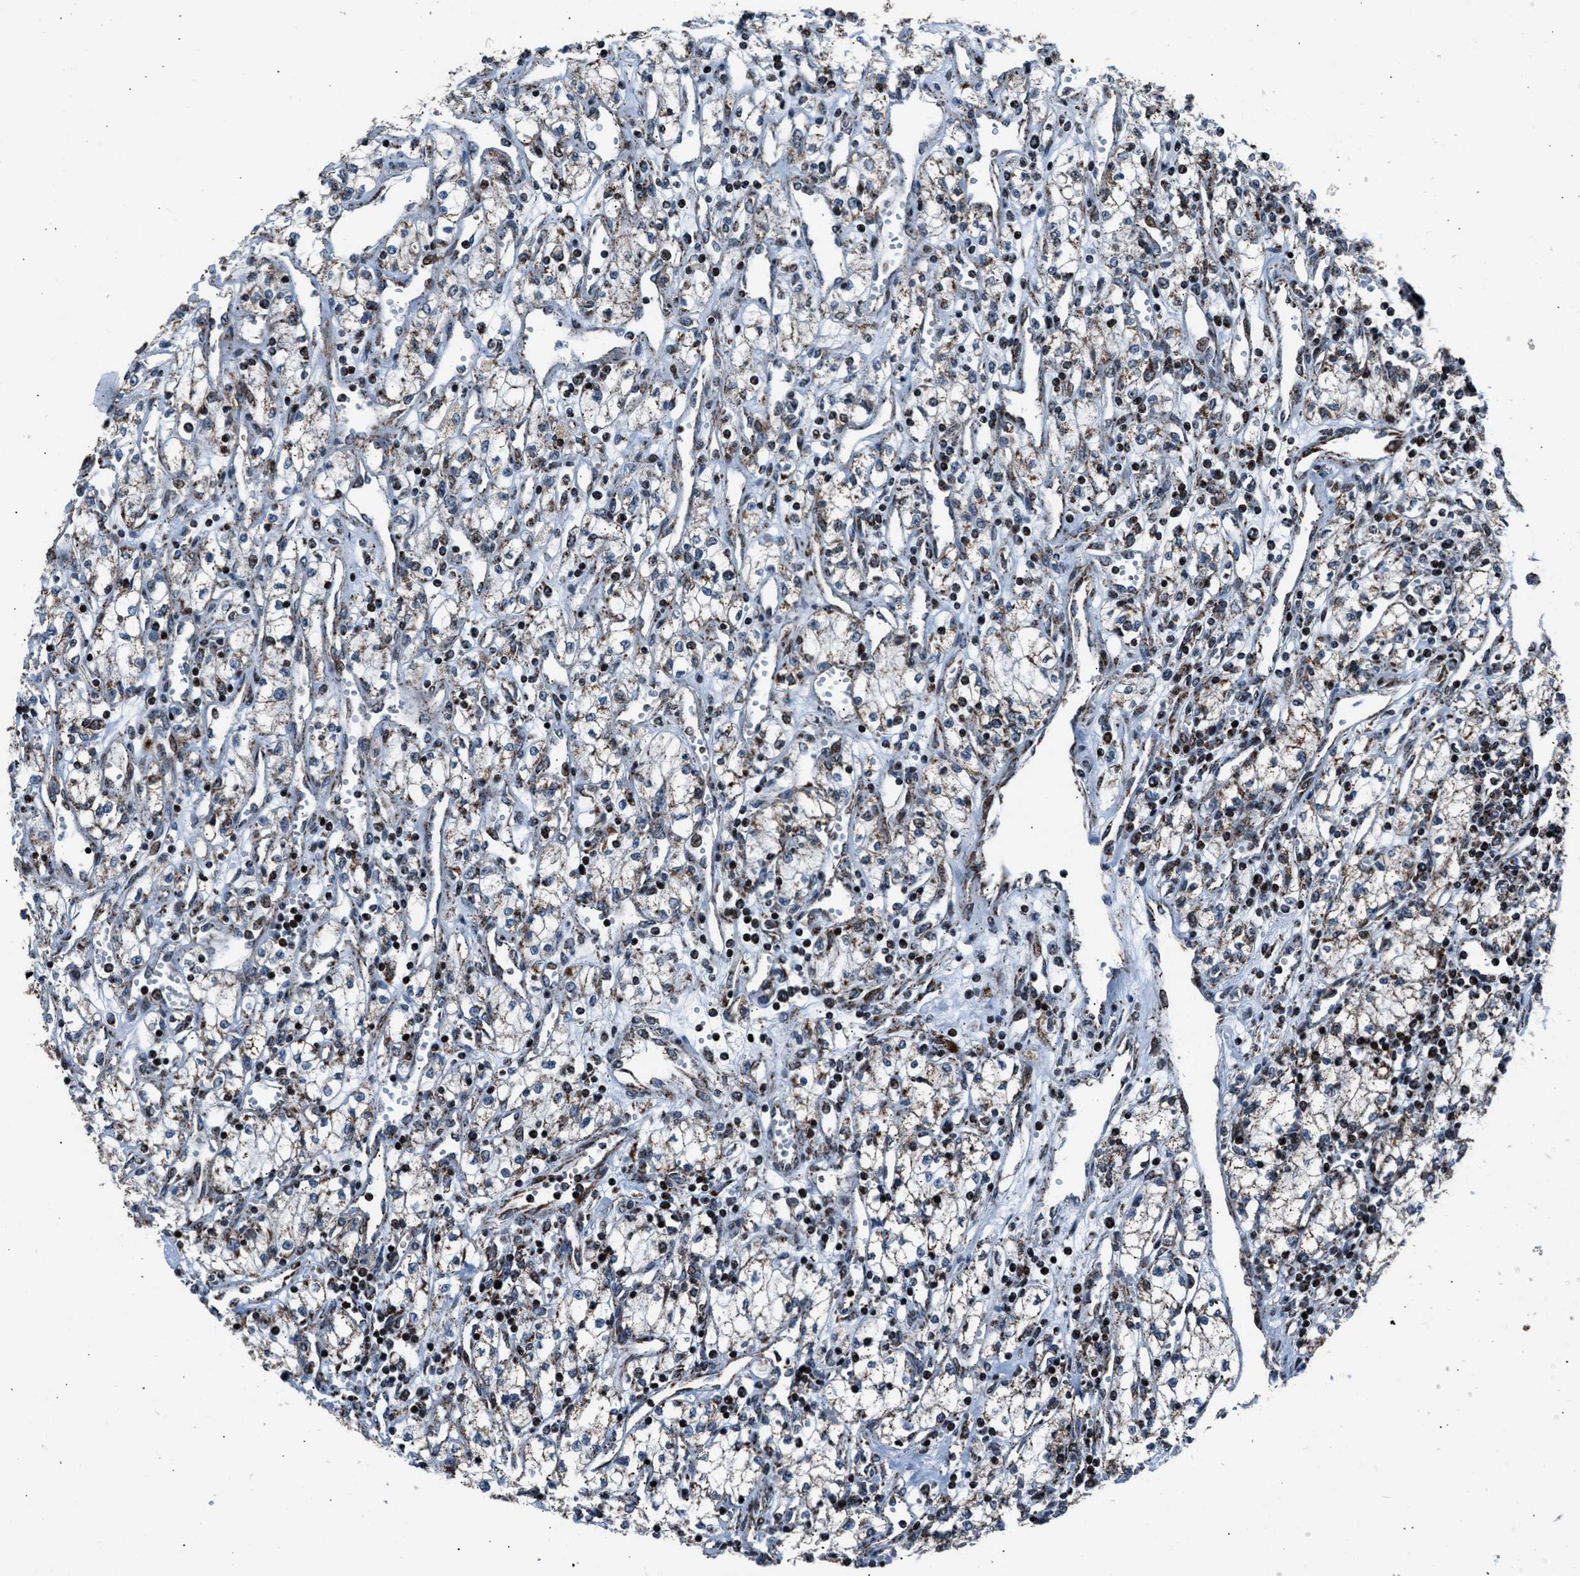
{"staining": {"intensity": "moderate", "quantity": "<25%", "location": "cytoplasmic/membranous"}, "tissue": "renal cancer", "cell_type": "Tumor cells", "image_type": "cancer", "snomed": [{"axis": "morphology", "description": "Adenocarcinoma, NOS"}, {"axis": "topography", "description": "Kidney"}], "caption": "Protein expression analysis of renal cancer (adenocarcinoma) exhibits moderate cytoplasmic/membranous expression in about <25% of tumor cells.", "gene": "MORC3", "patient": {"sex": "male", "age": 59}}